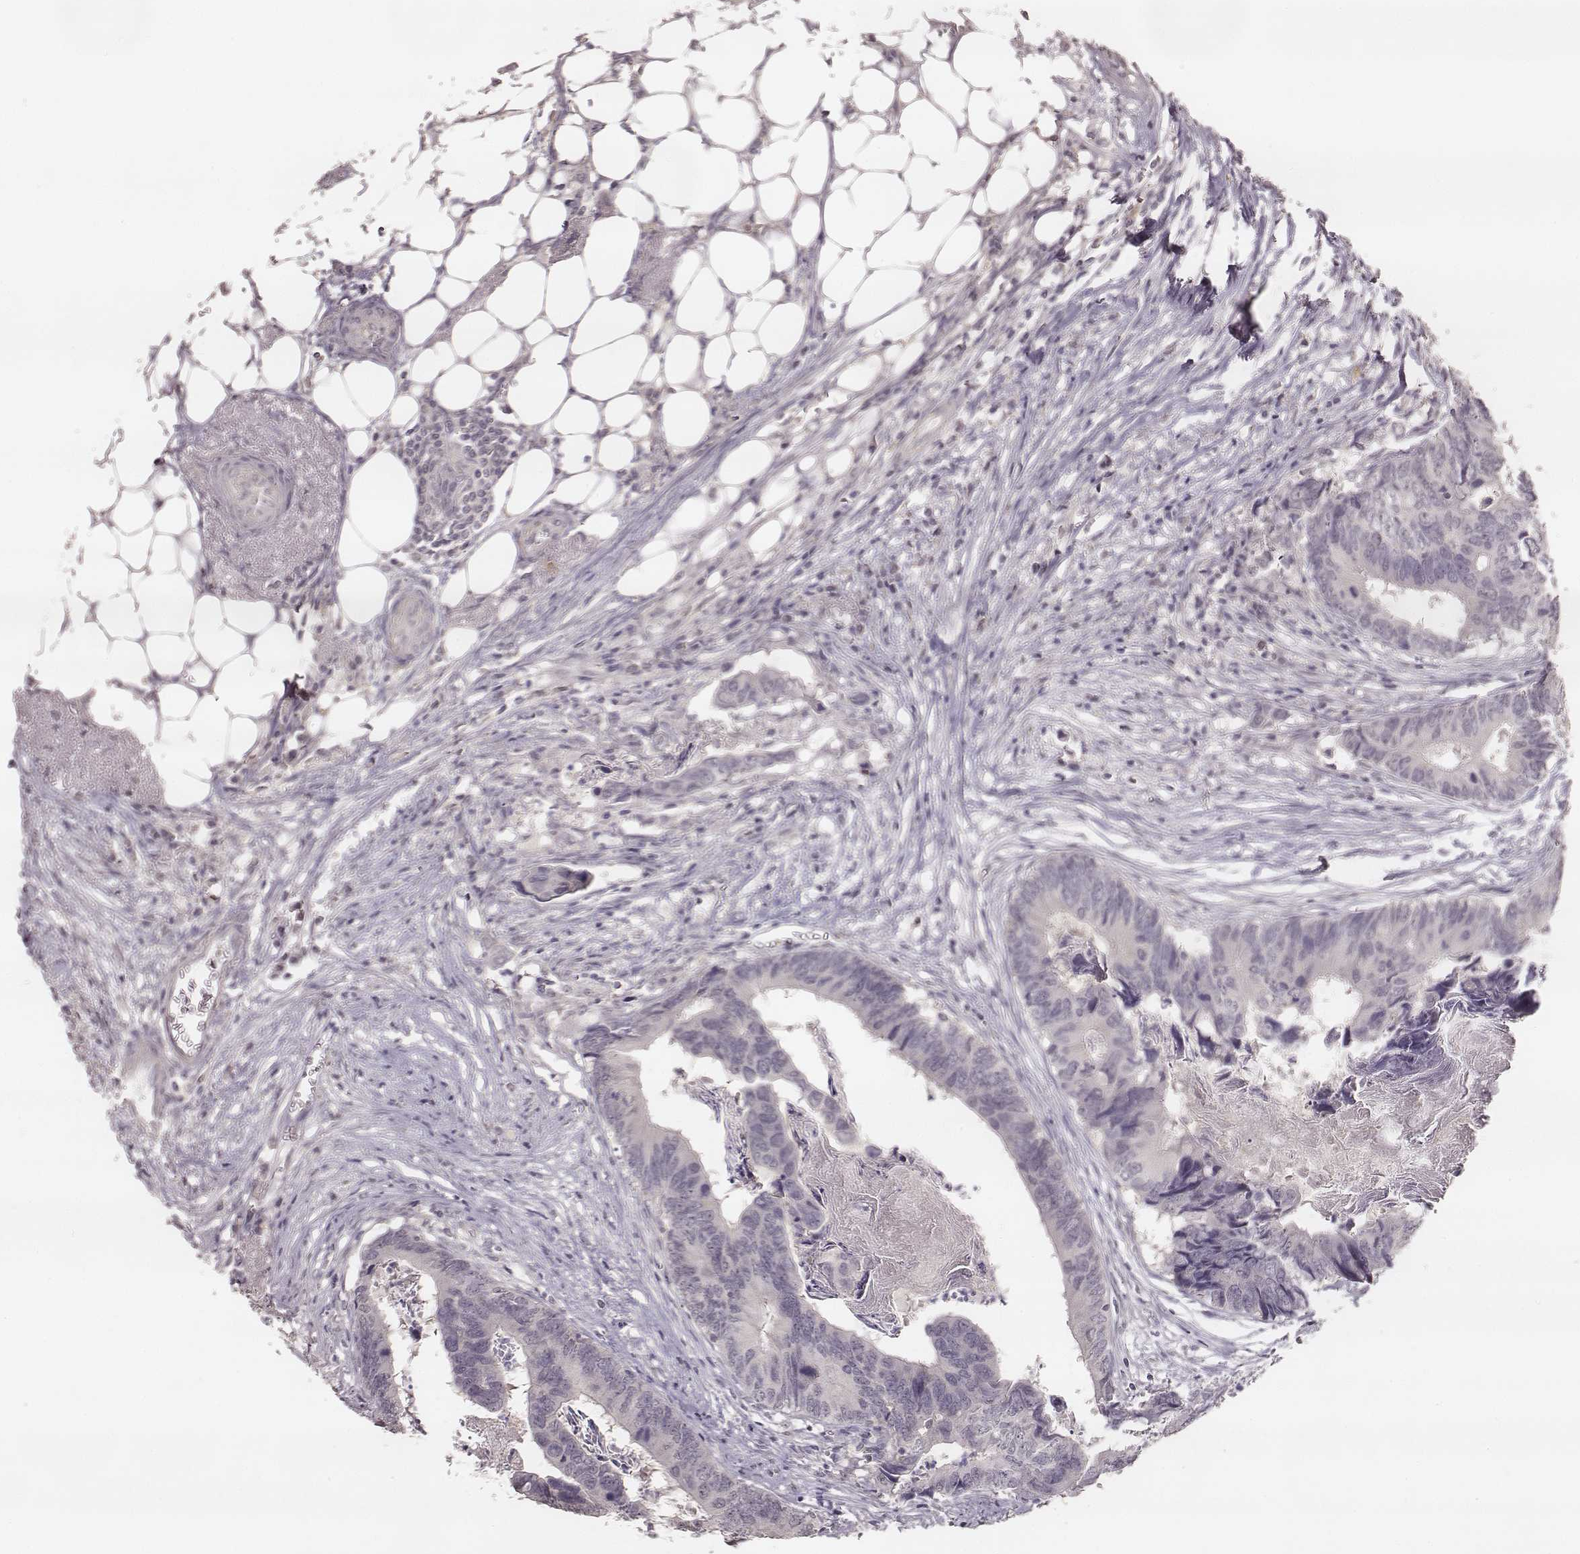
{"staining": {"intensity": "negative", "quantity": "none", "location": "none"}, "tissue": "colorectal cancer", "cell_type": "Tumor cells", "image_type": "cancer", "snomed": [{"axis": "morphology", "description": "Adenocarcinoma, NOS"}, {"axis": "topography", "description": "Colon"}], "caption": "This is an immunohistochemistry (IHC) histopathology image of human adenocarcinoma (colorectal). There is no positivity in tumor cells.", "gene": "LY6K", "patient": {"sex": "female", "age": 82}}